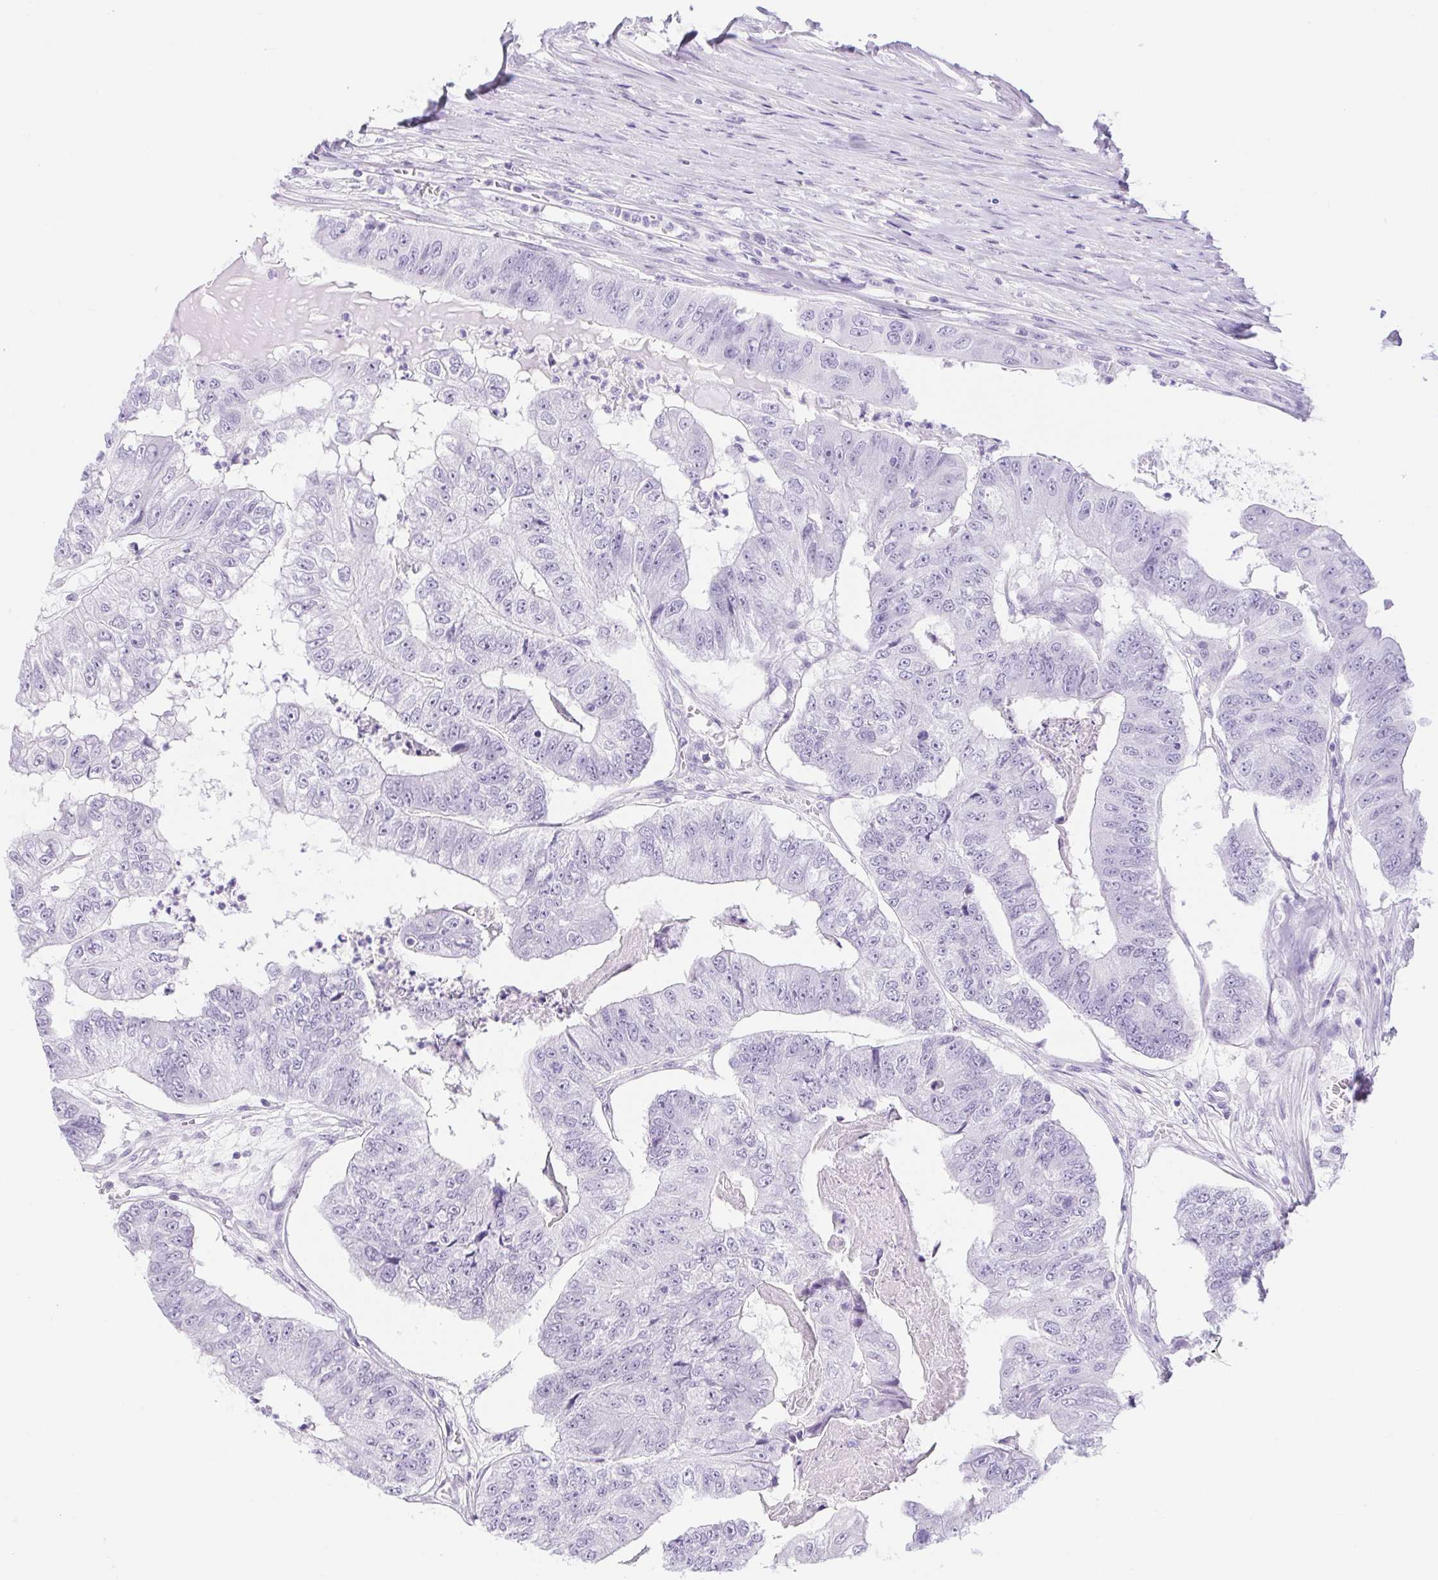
{"staining": {"intensity": "negative", "quantity": "none", "location": "none"}, "tissue": "colorectal cancer", "cell_type": "Tumor cells", "image_type": "cancer", "snomed": [{"axis": "morphology", "description": "Adenocarcinoma, NOS"}, {"axis": "topography", "description": "Colon"}], "caption": "High power microscopy micrograph of an immunohistochemistry histopathology image of colorectal cancer, revealing no significant staining in tumor cells.", "gene": "CAND1", "patient": {"sex": "female", "age": 67}}